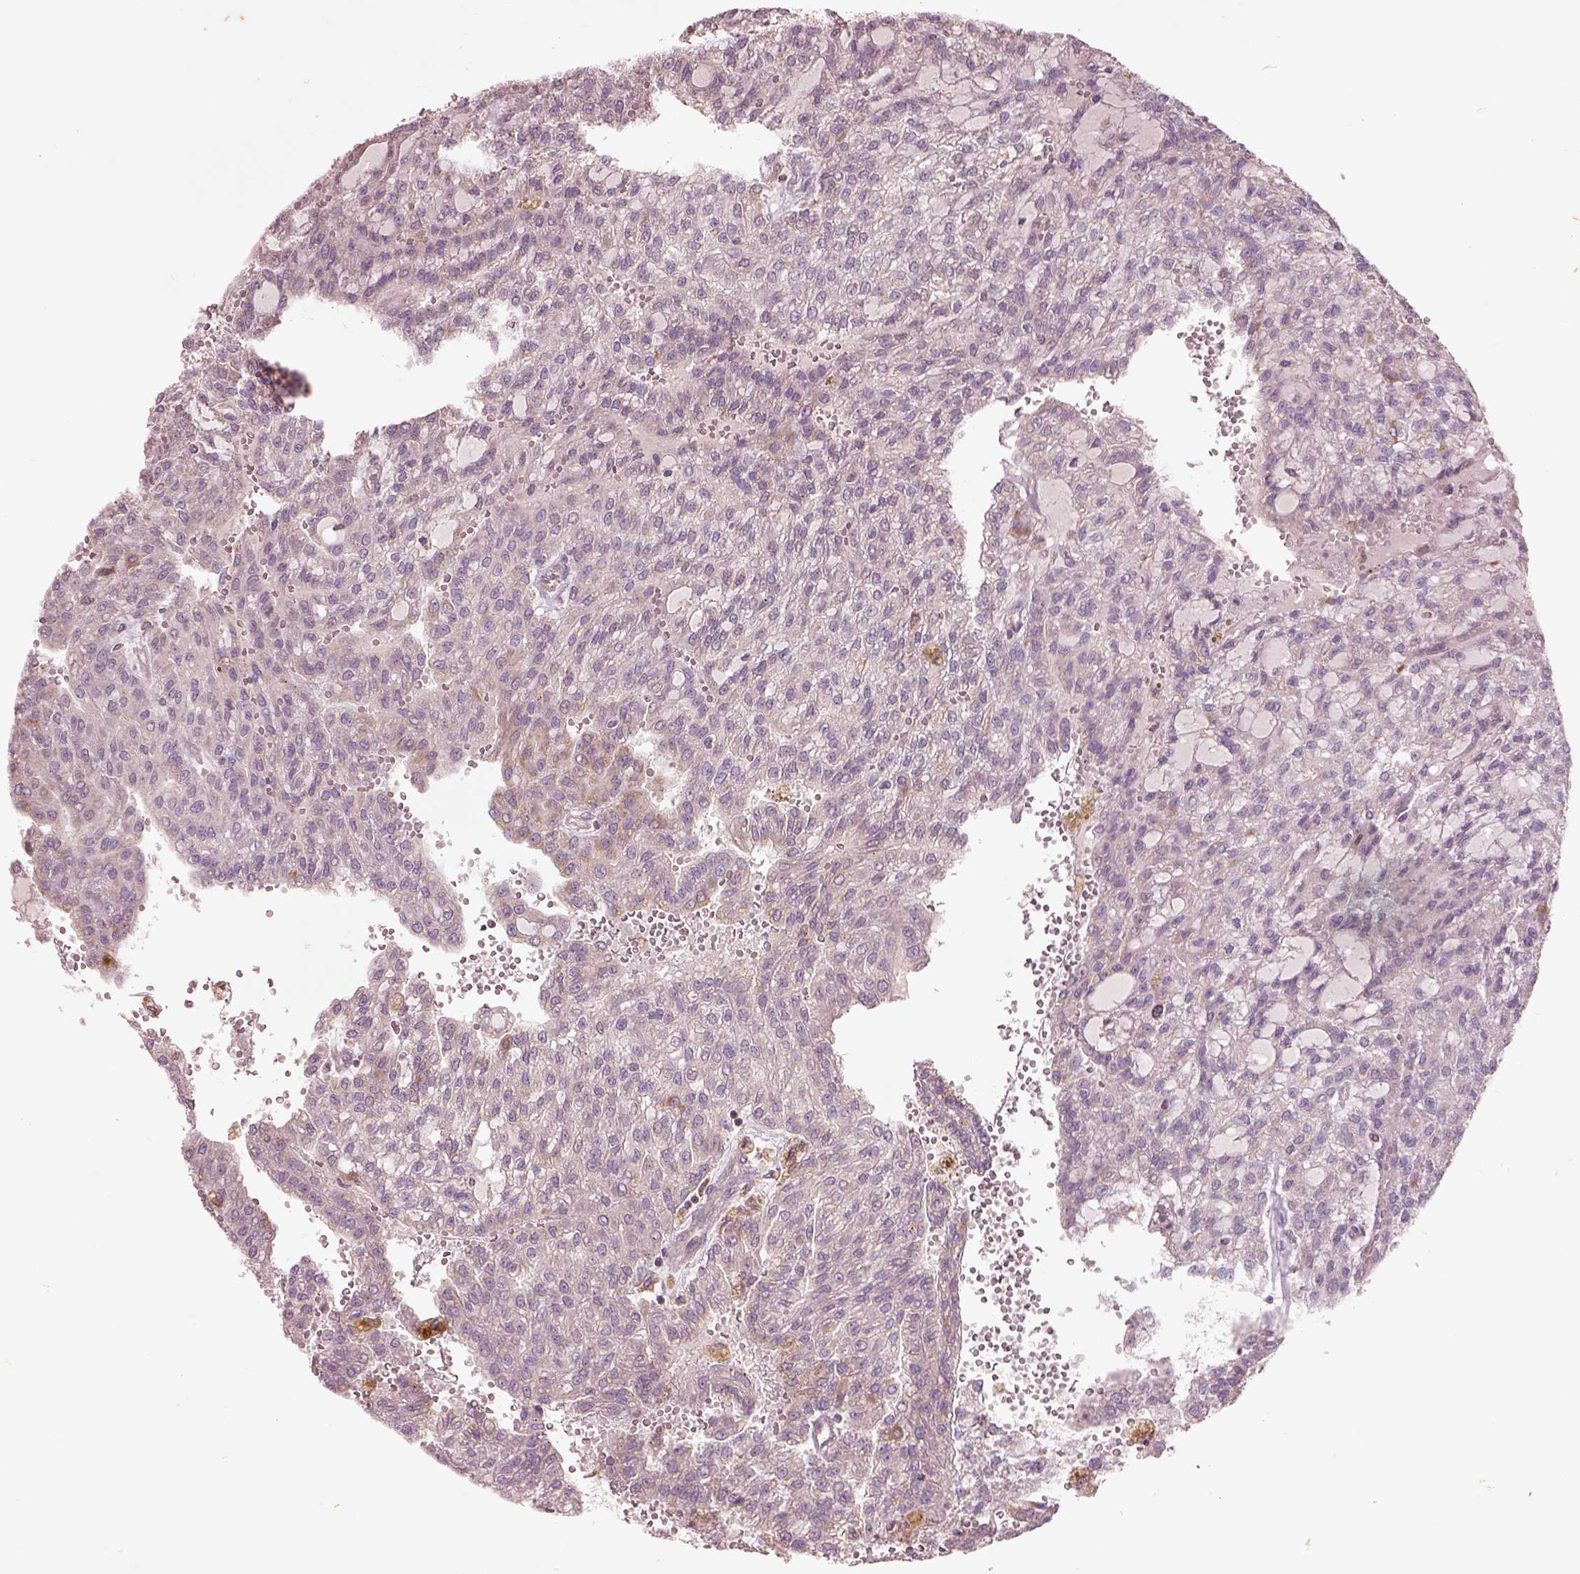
{"staining": {"intensity": "negative", "quantity": "none", "location": "none"}, "tissue": "renal cancer", "cell_type": "Tumor cells", "image_type": "cancer", "snomed": [{"axis": "morphology", "description": "Adenocarcinoma, NOS"}, {"axis": "topography", "description": "Kidney"}], "caption": "Immunohistochemical staining of human renal cancer exhibits no significant staining in tumor cells. The staining was performed using DAB to visualize the protein expression in brown, while the nuclei were stained in blue with hematoxylin (Magnification: 20x).", "gene": "SLC25A5", "patient": {"sex": "male", "age": 63}}